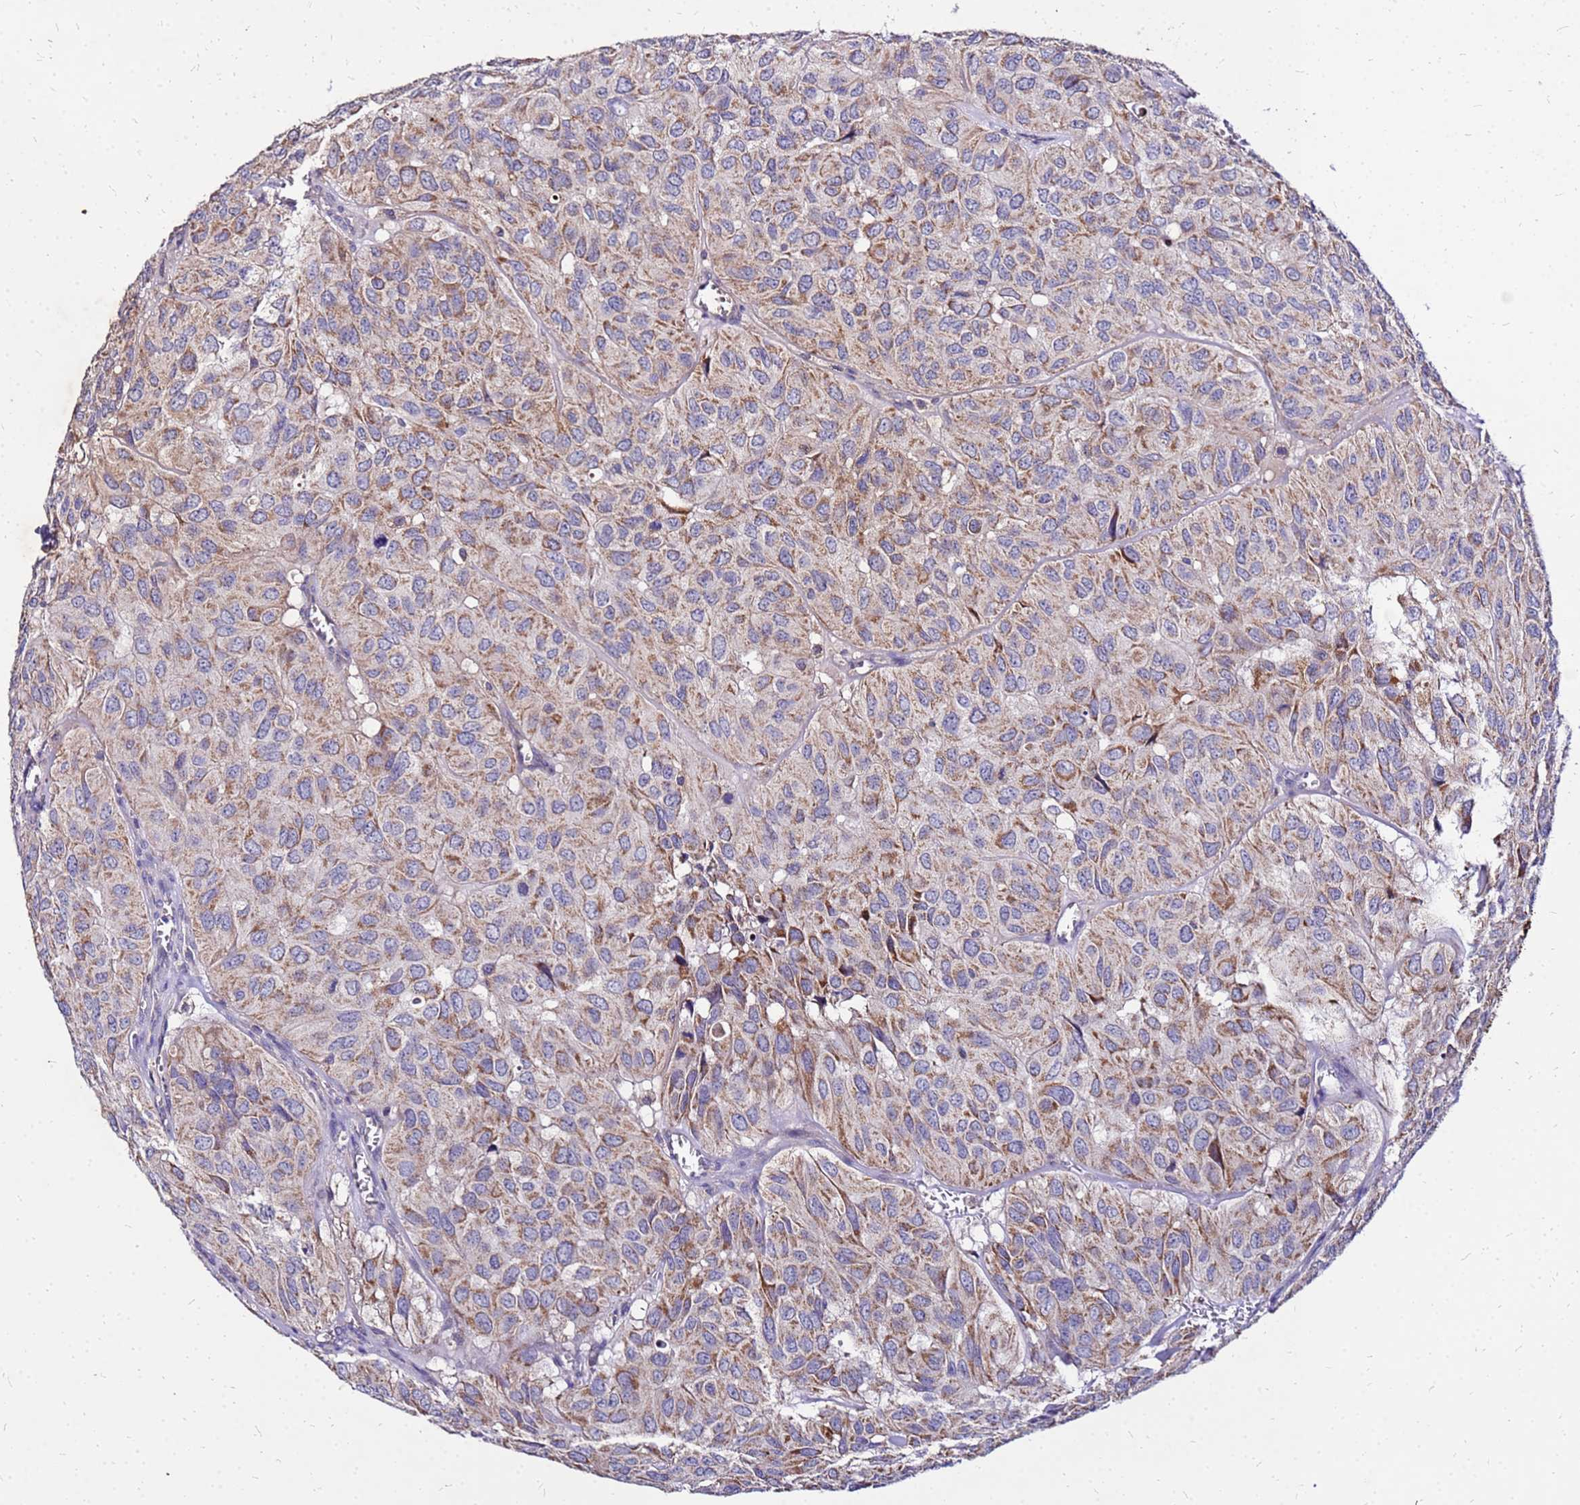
{"staining": {"intensity": "moderate", "quantity": ">75%", "location": "cytoplasmic/membranous"}, "tissue": "head and neck cancer", "cell_type": "Tumor cells", "image_type": "cancer", "snomed": [{"axis": "morphology", "description": "Adenocarcinoma, NOS"}, {"axis": "topography", "description": "Salivary gland, NOS"}, {"axis": "topography", "description": "Head-Neck"}], "caption": "Moderate cytoplasmic/membranous staining for a protein is appreciated in about >75% of tumor cells of head and neck cancer using IHC.", "gene": "COX14", "patient": {"sex": "female", "age": 76}}